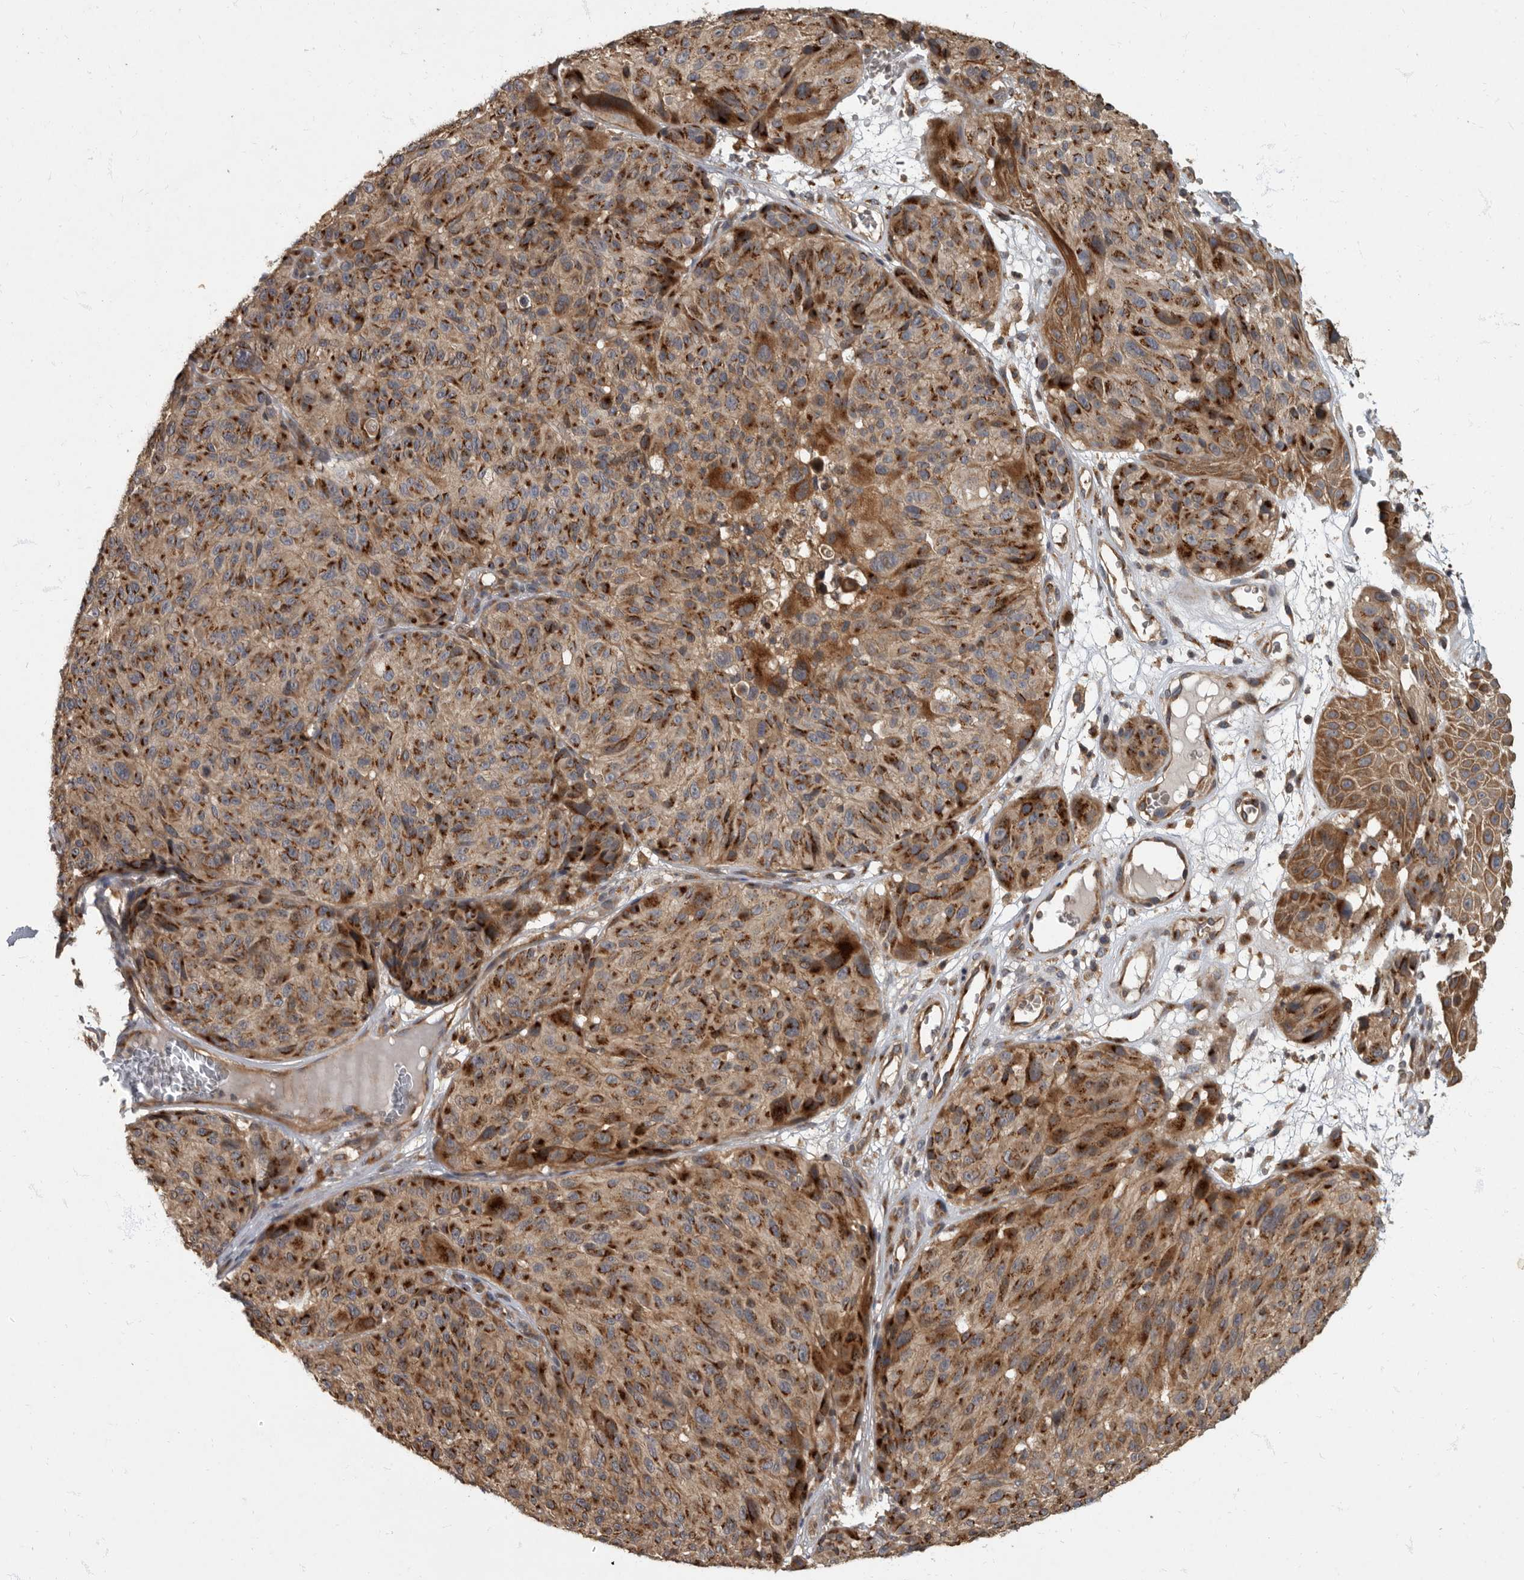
{"staining": {"intensity": "strong", "quantity": ">75%", "location": "cytoplasmic/membranous"}, "tissue": "melanoma", "cell_type": "Tumor cells", "image_type": "cancer", "snomed": [{"axis": "morphology", "description": "Malignant melanoma, NOS"}, {"axis": "topography", "description": "Skin"}], "caption": "Immunohistochemical staining of melanoma reveals strong cytoplasmic/membranous protein positivity in approximately >75% of tumor cells.", "gene": "IQCK", "patient": {"sex": "male", "age": 83}}